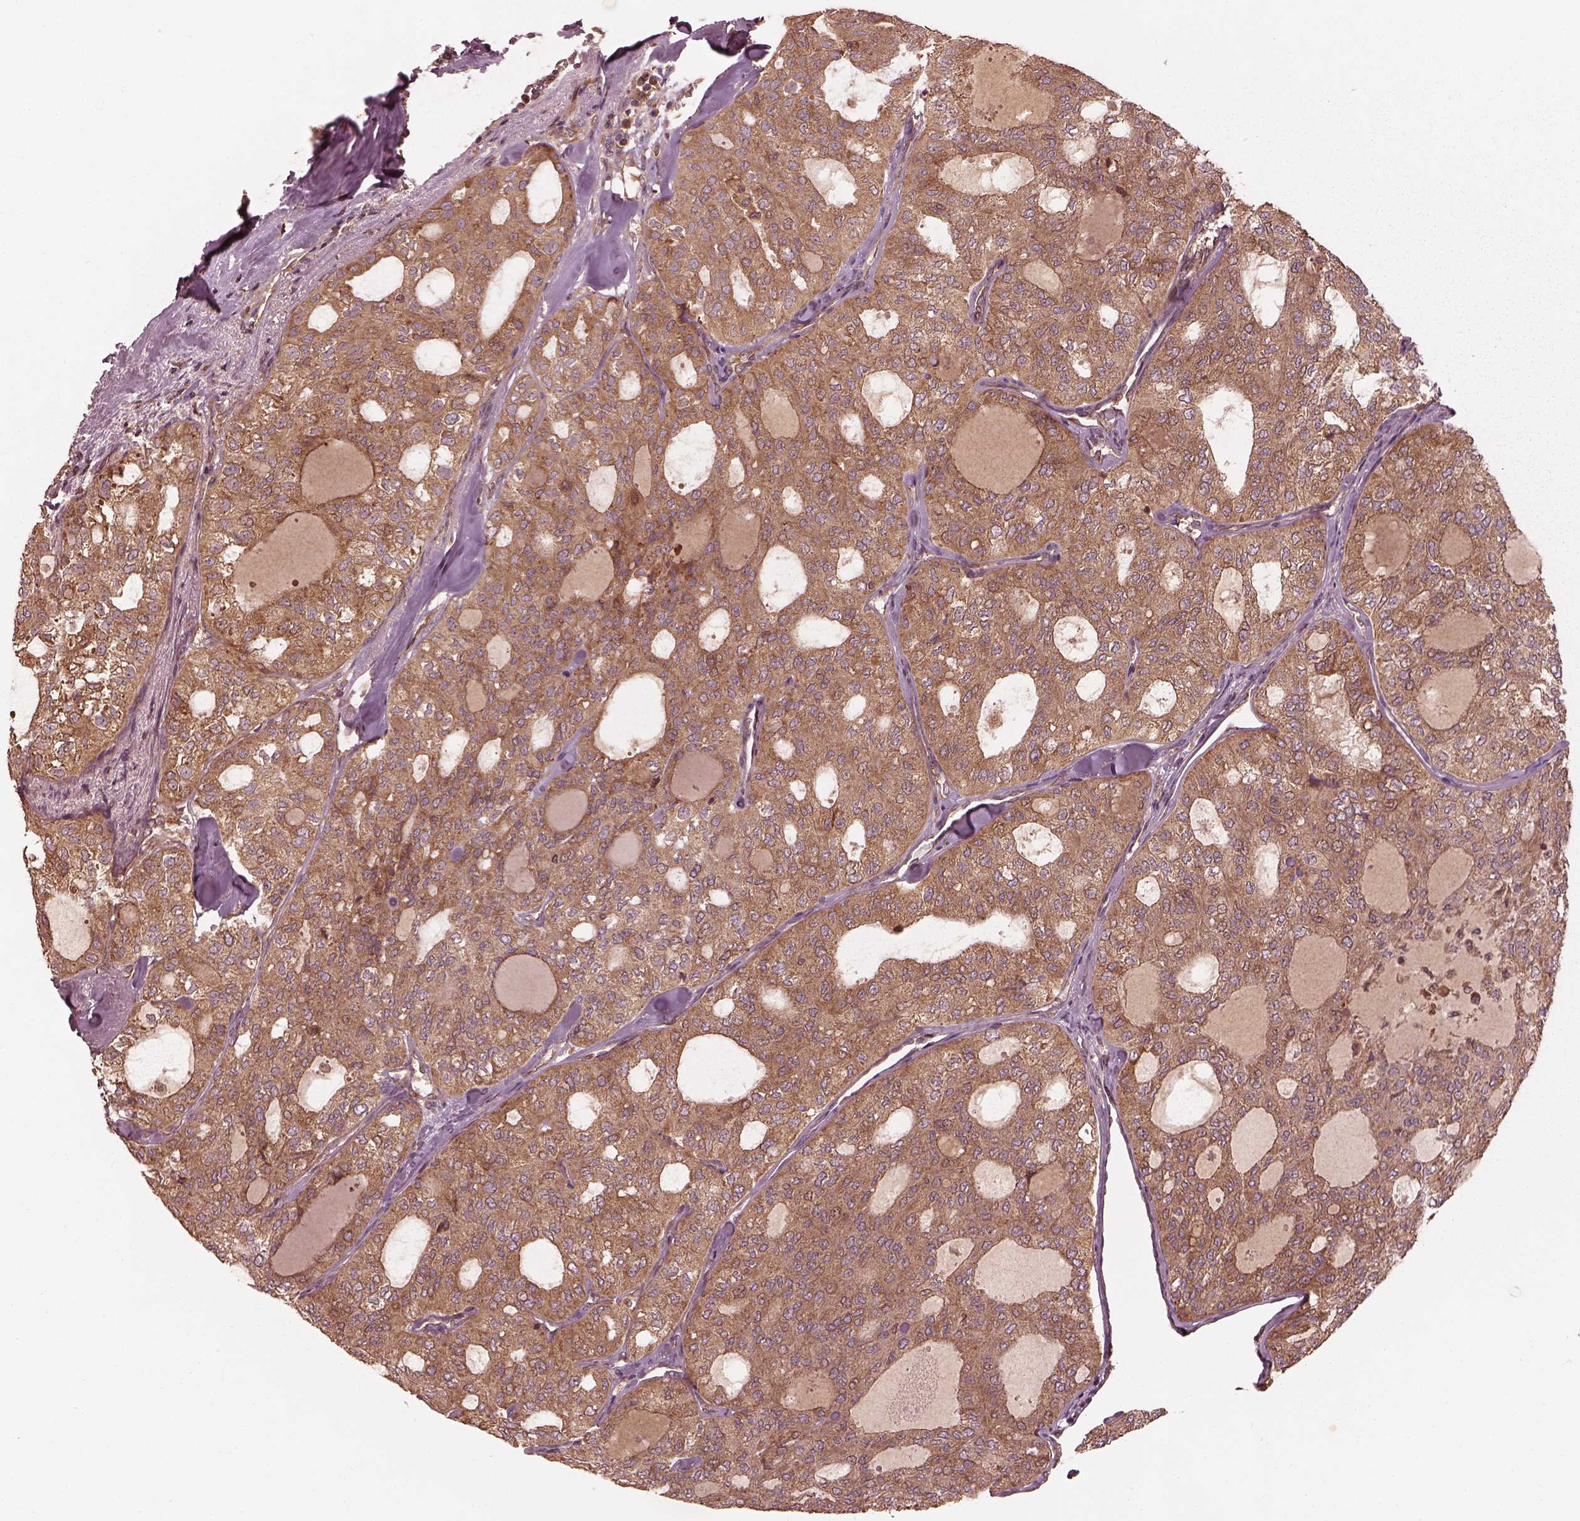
{"staining": {"intensity": "moderate", "quantity": ">75%", "location": "cytoplasmic/membranous"}, "tissue": "thyroid cancer", "cell_type": "Tumor cells", "image_type": "cancer", "snomed": [{"axis": "morphology", "description": "Follicular adenoma carcinoma, NOS"}, {"axis": "topography", "description": "Thyroid gland"}], "caption": "Protein expression analysis of follicular adenoma carcinoma (thyroid) exhibits moderate cytoplasmic/membranous positivity in about >75% of tumor cells.", "gene": "PIK3R2", "patient": {"sex": "male", "age": 75}}